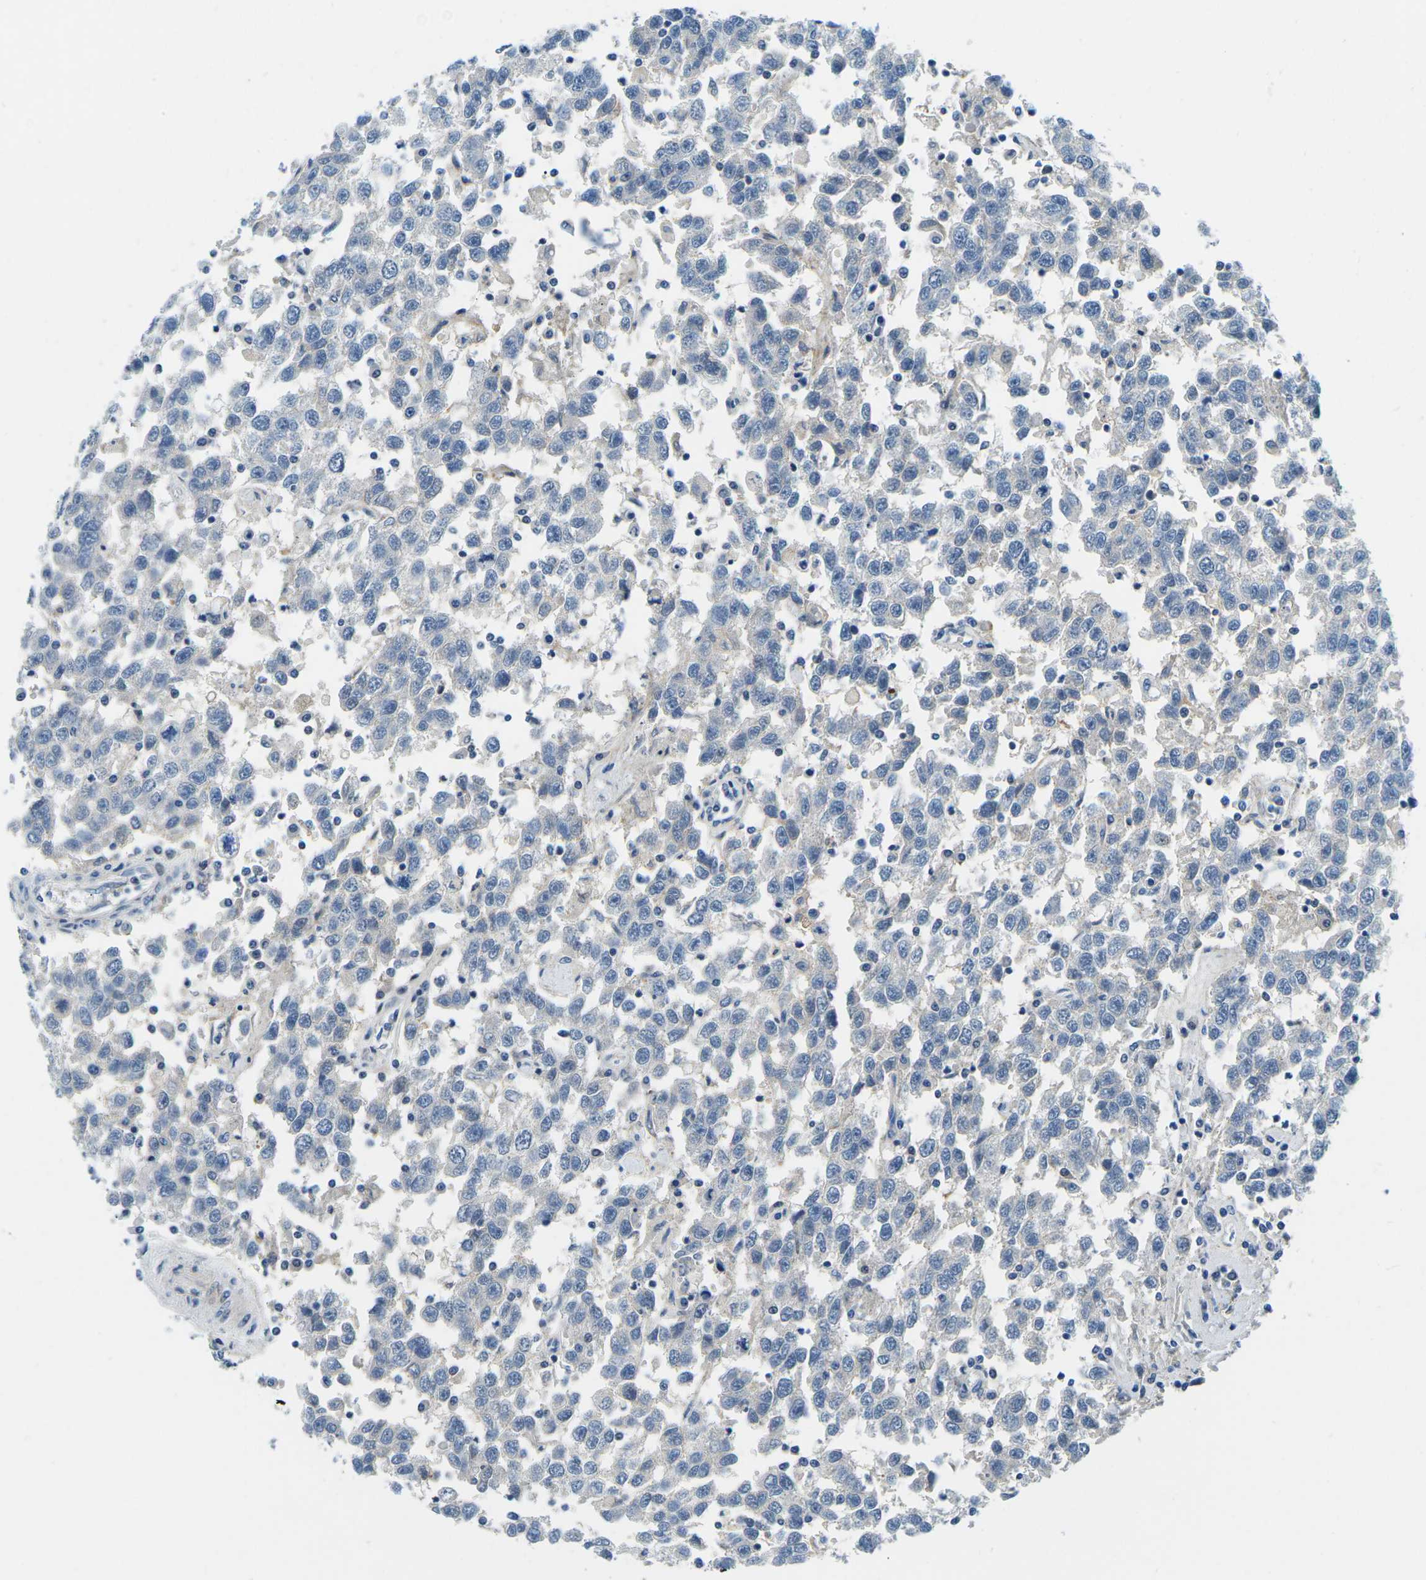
{"staining": {"intensity": "negative", "quantity": "none", "location": "none"}, "tissue": "testis cancer", "cell_type": "Tumor cells", "image_type": "cancer", "snomed": [{"axis": "morphology", "description": "Seminoma, NOS"}, {"axis": "topography", "description": "Testis"}], "caption": "Tumor cells show no significant positivity in testis cancer (seminoma). Brightfield microscopy of immunohistochemistry (IHC) stained with DAB (brown) and hematoxylin (blue), captured at high magnification.", "gene": "CFB", "patient": {"sex": "male", "age": 41}}